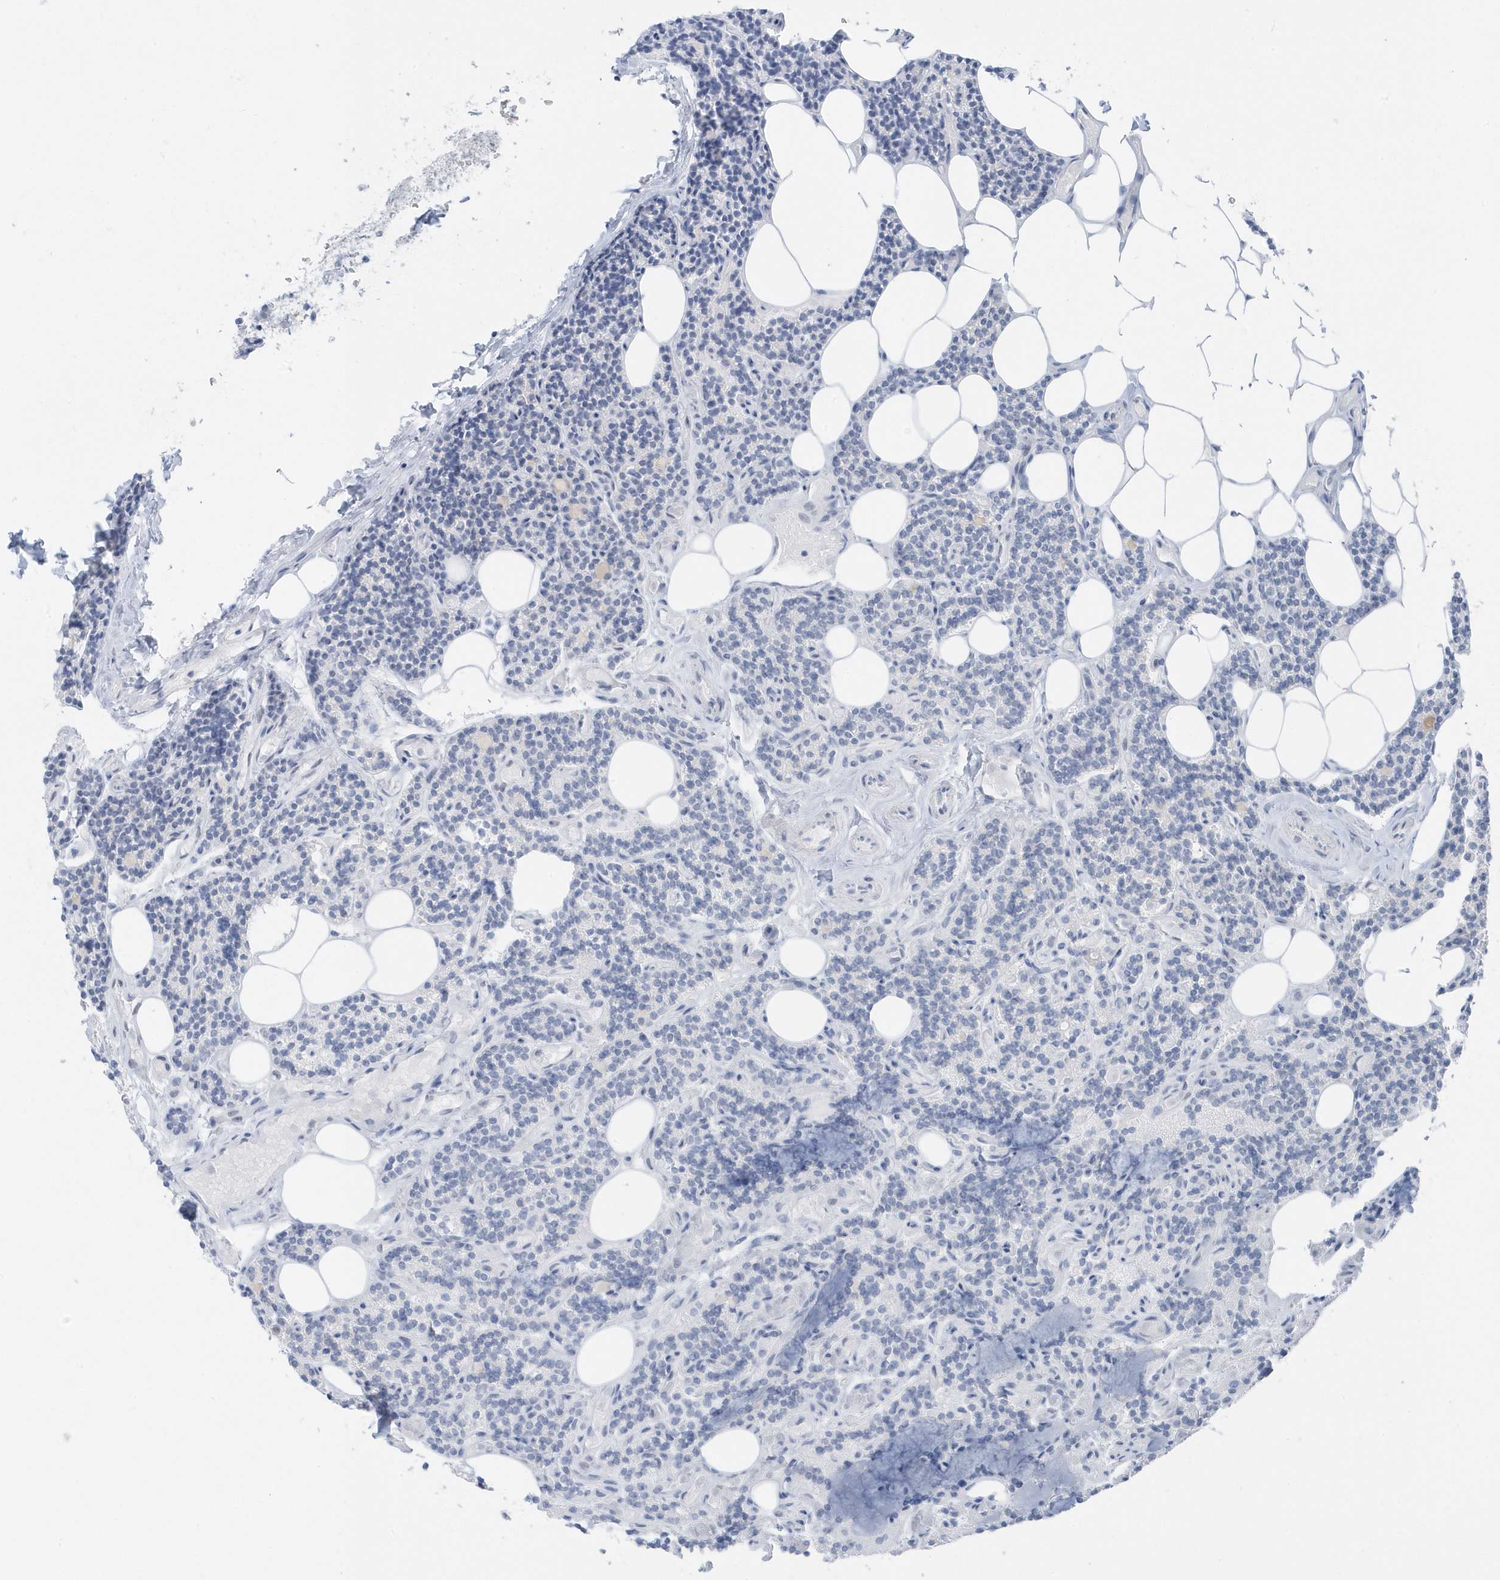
{"staining": {"intensity": "negative", "quantity": "none", "location": "none"}, "tissue": "parathyroid gland", "cell_type": "Glandular cells", "image_type": "normal", "snomed": [{"axis": "morphology", "description": "Normal tissue, NOS"}, {"axis": "topography", "description": "Parathyroid gland"}], "caption": "Protein analysis of normal parathyroid gland displays no significant expression in glandular cells.", "gene": "SMIM34", "patient": {"sex": "female", "age": 43}}